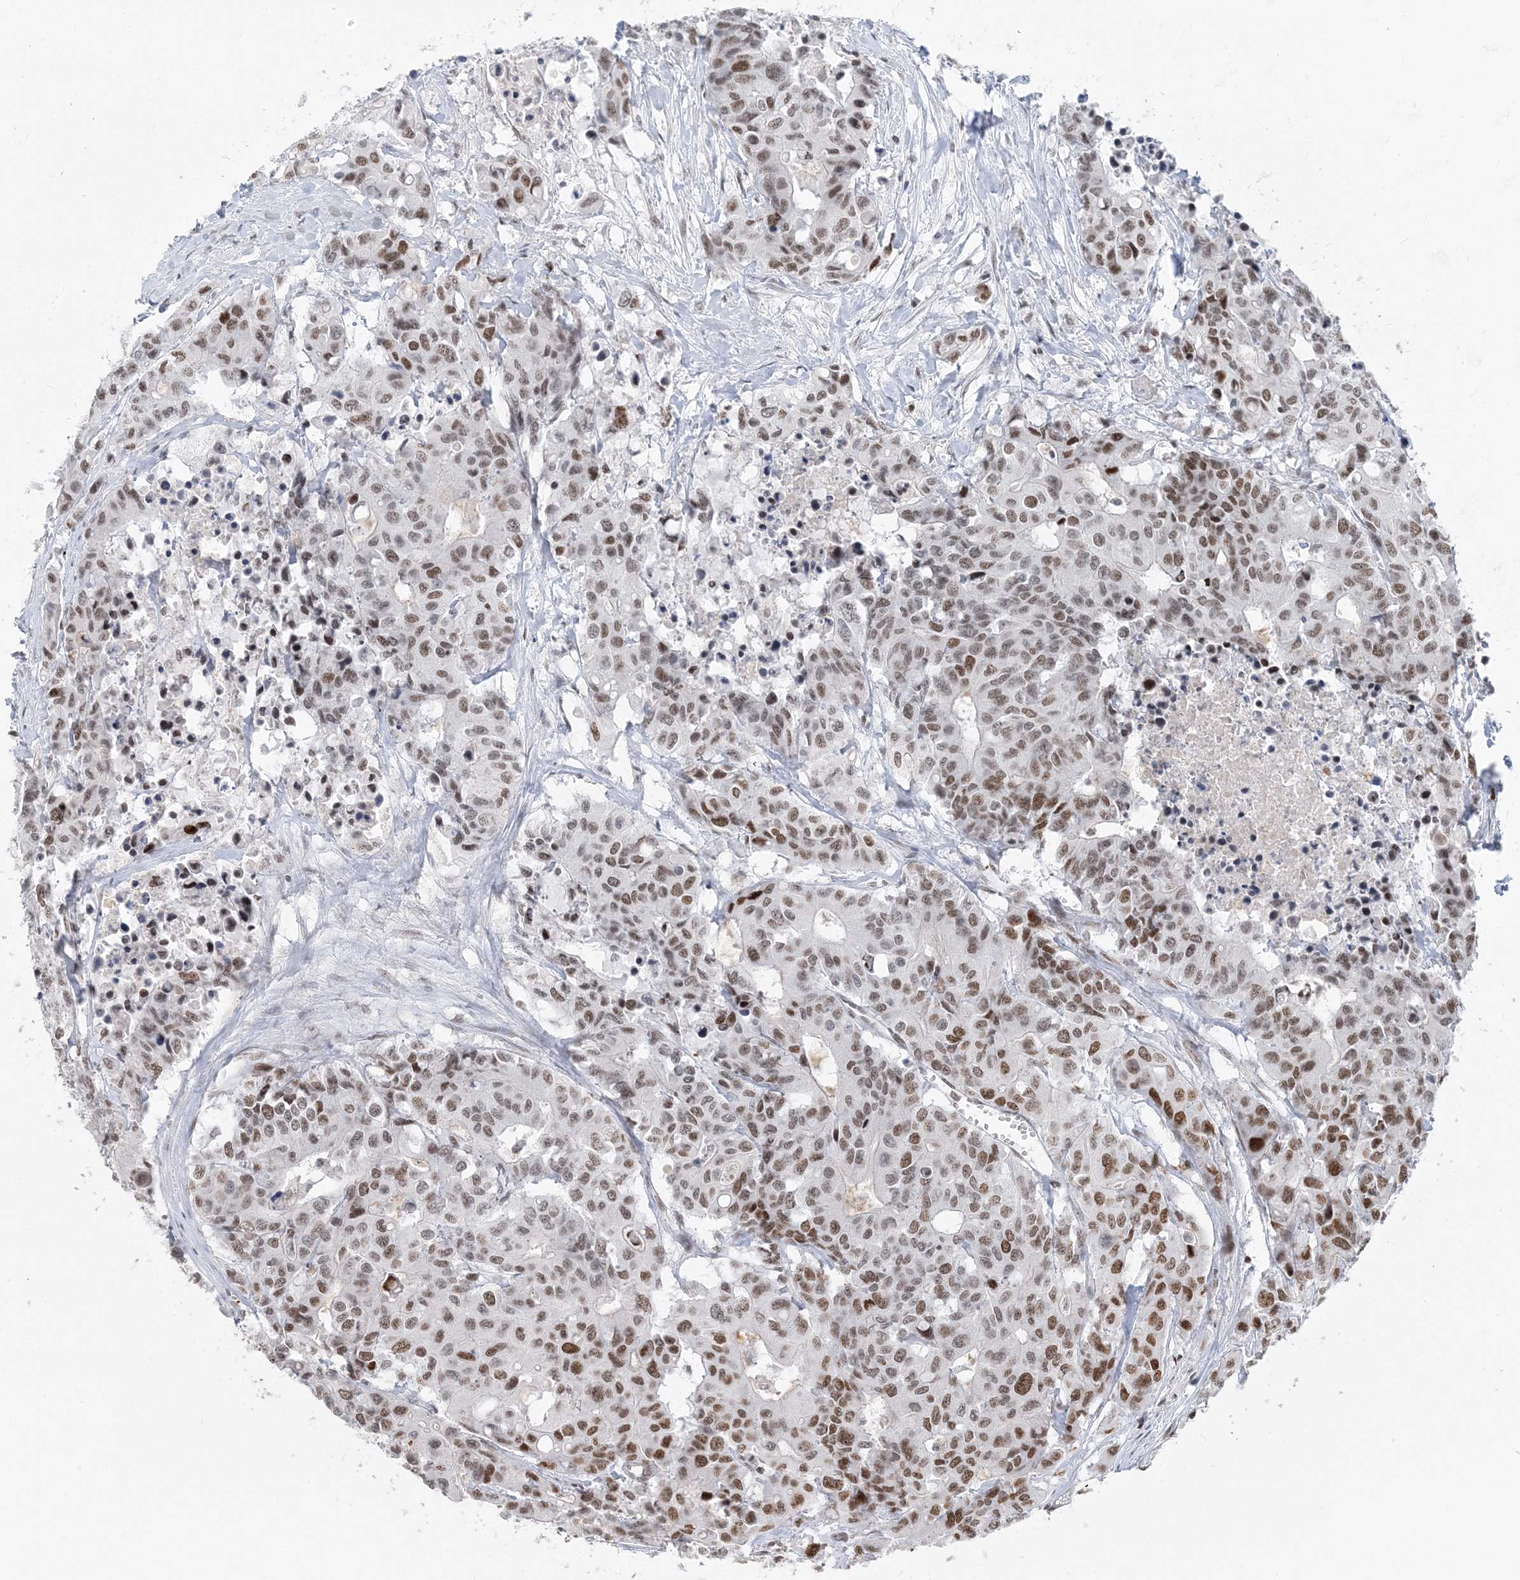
{"staining": {"intensity": "moderate", "quantity": ">75%", "location": "nuclear"}, "tissue": "colorectal cancer", "cell_type": "Tumor cells", "image_type": "cancer", "snomed": [{"axis": "morphology", "description": "Adenocarcinoma, NOS"}, {"axis": "topography", "description": "Colon"}], "caption": "Colorectal cancer stained with DAB IHC exhibits medium levels of moderate nuclear expression in approximately >75% of tumor cells.", "gene": "BAZ1B", "patient": {"sex": "male", "age": 77}}